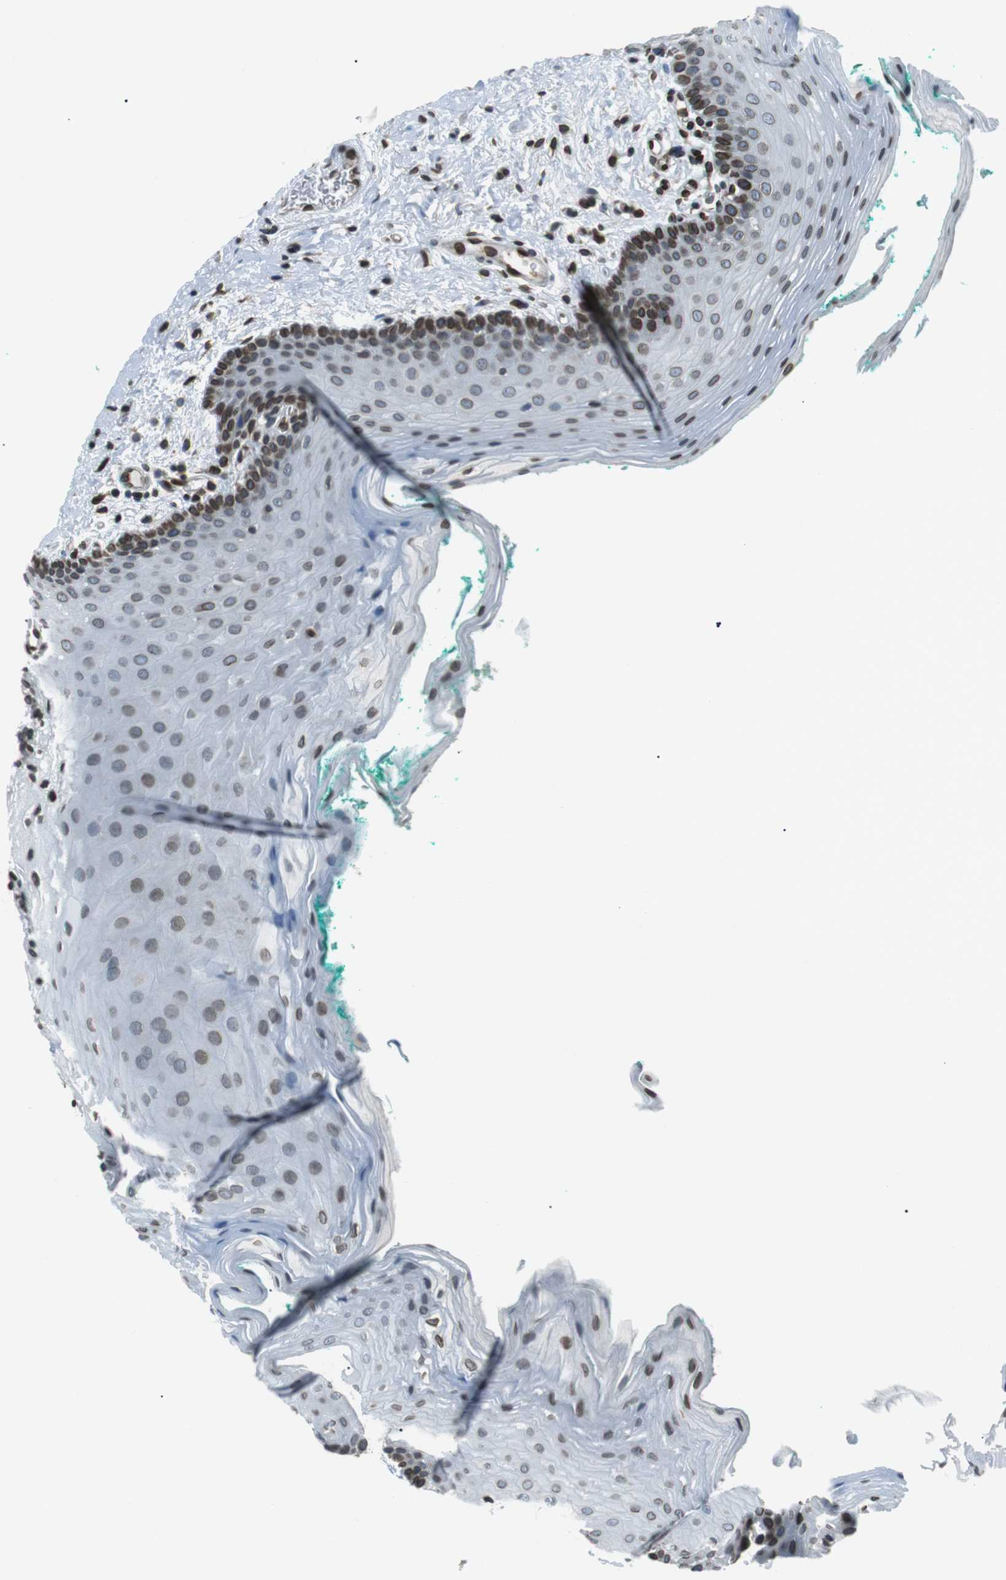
{"staining": {"intensity": "strong", "quantity": "<25%", "location": "cytoplasmic/membranous,nuclear"}, "tissue": "oral mucosa", "cell_type": "Squamous epithelial cells", "image_type": "normal", "snomed": [{"axis": "morphology", "description": "Normal tissue, NOS"}, {"axis": "topography", "description": "Oral tissue"}], "caption": "High-magnification brightfield microscopy of unremarkable oral mucosa stained with DAB (3,3'-diaminobenzidine) (brown) and counterstained with hematoxylin (blue). squamous epithelial cells exhibit strong cytoplasmic/membranous,nuclear staining is present in approximately<25% of cells.", "gene": "TMX4", "patient": {"sex": "male", "age": 58}}